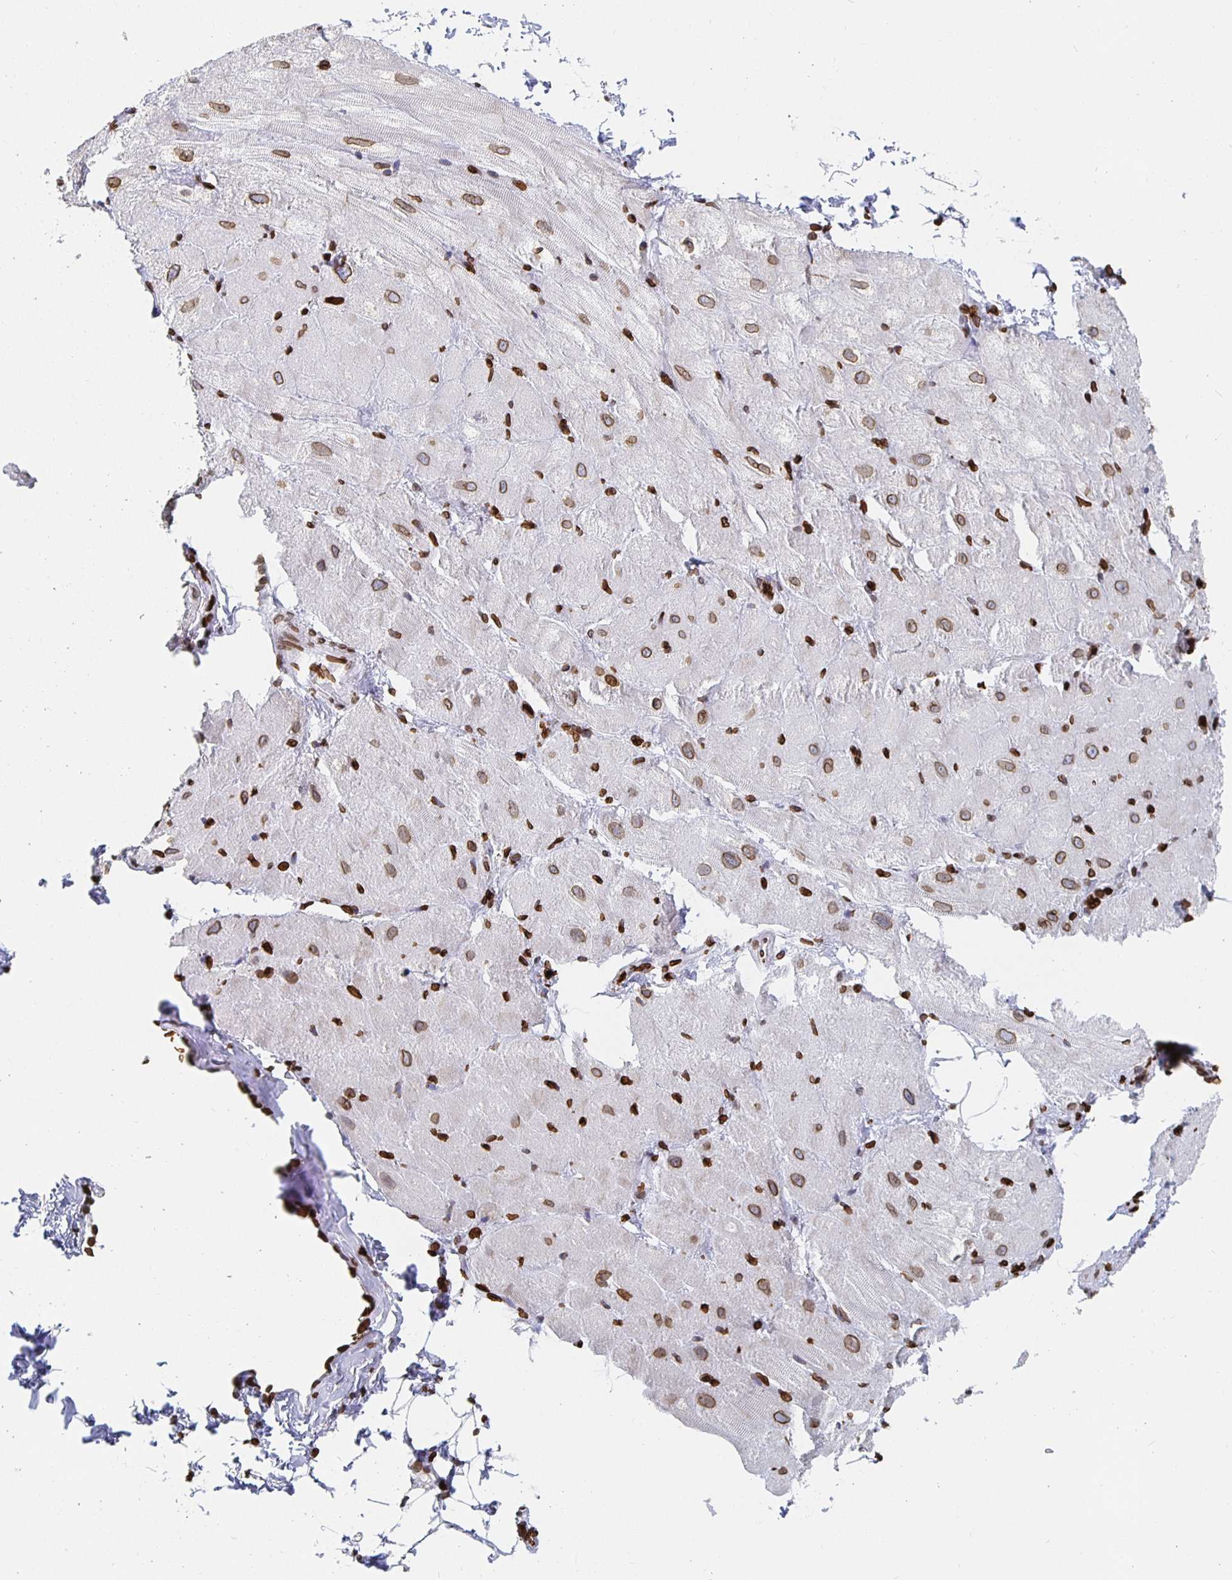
{"staining": {"intensity": "moderate", "quantity": ">75%", "location": "cytoplasmic/membranous,nuclear"}, "tissue": "heart muscle", "cell_type": "Cardiomyocytes", "image_type": "normal", "snomed": [{"axis": "morphology", "description": "Normal tissue, NOS"}, {"axis": "topography", "description": "Heart"}], "caption": "Immunohistochemistry image of benign heart muscle stained for a protein (brown), which shows medium levels of moderate cytoplasmic/membranous,nuclear positivity in approximately >75% of cardiomyocytes.", "gene": "LMNB1", "patient": {"sex": "male", "age": 62}}